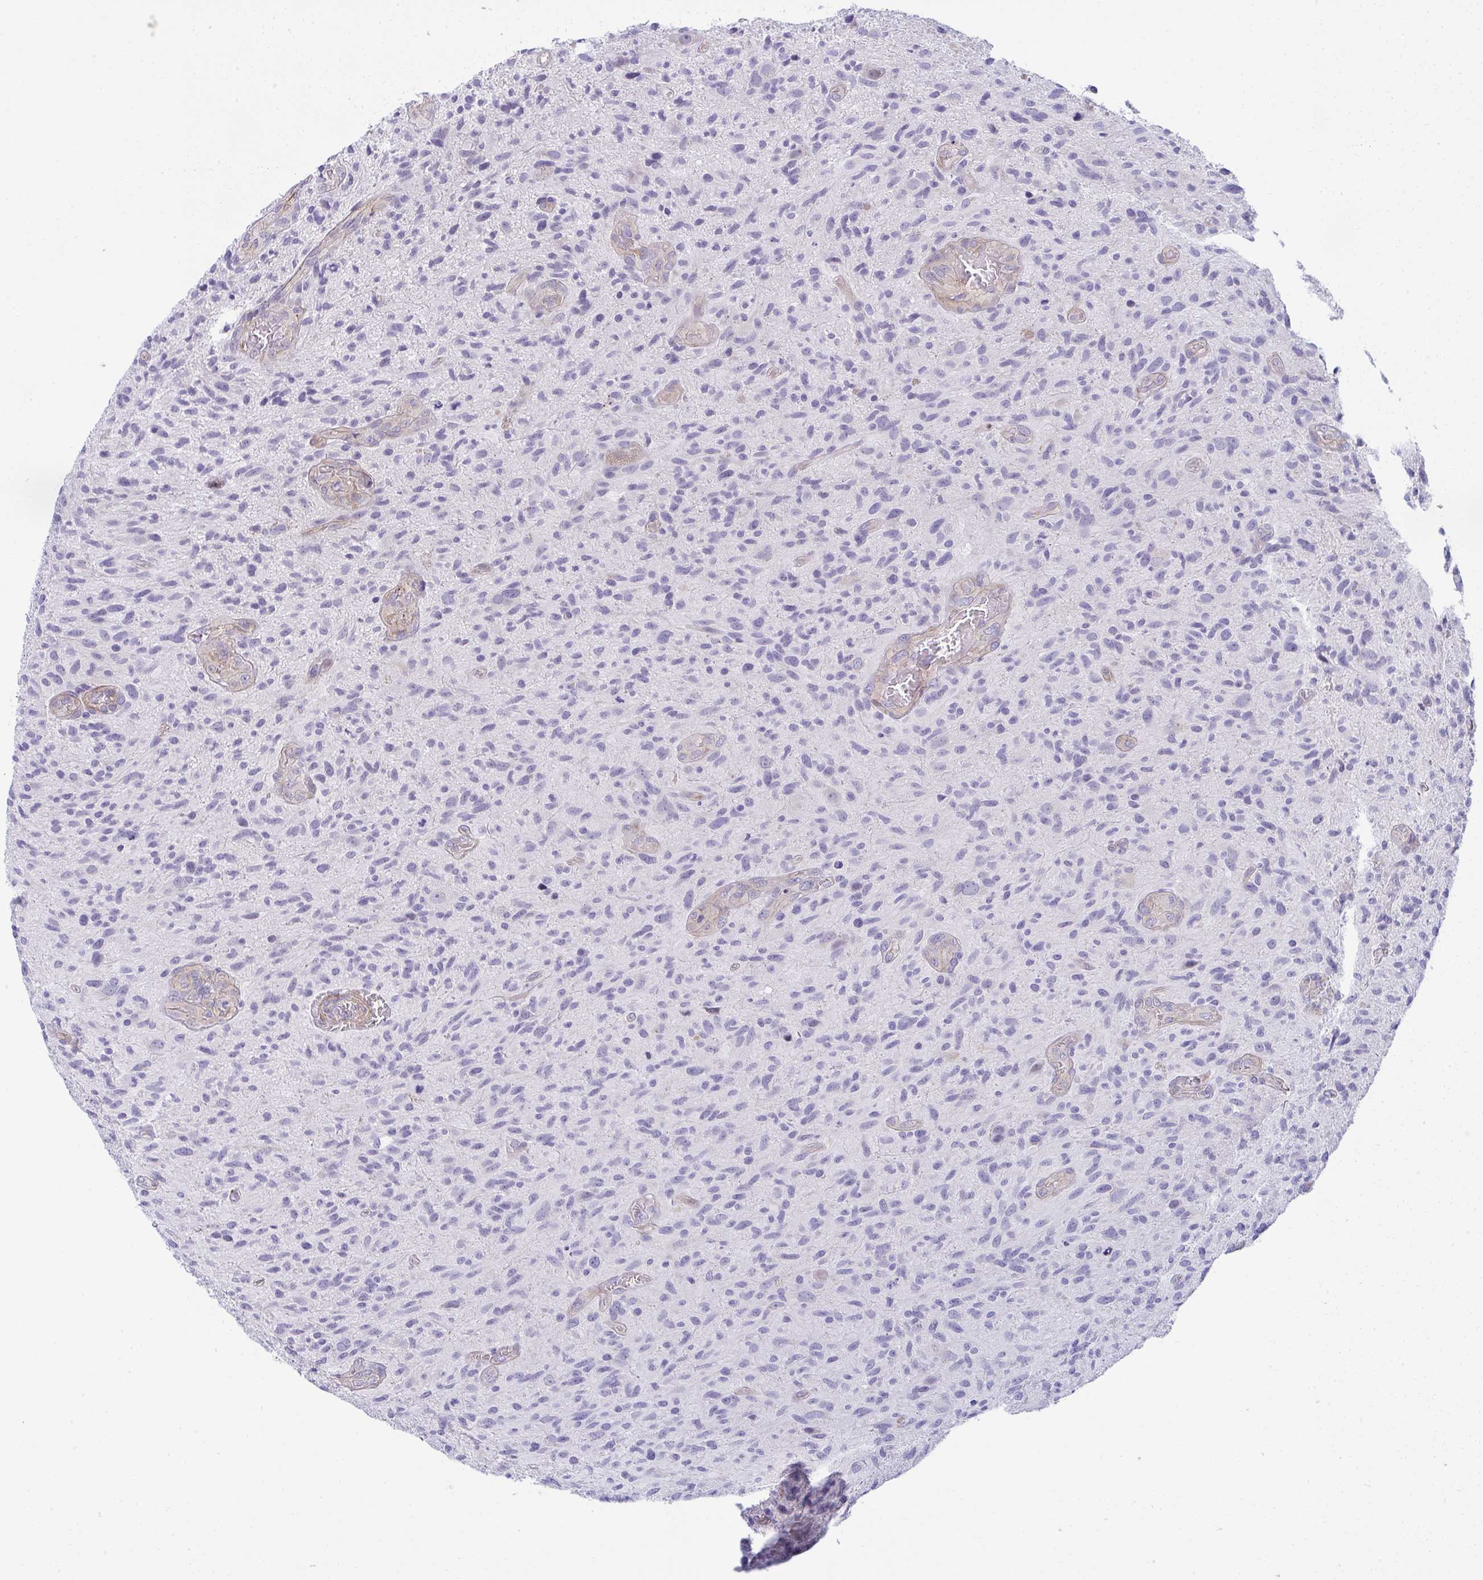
{"staining": {"intensity": "negative", "quantity": "none", "location": "none"}, "tissue": "glioma", "cell_type": "Tumor cells", "image_type": "cancer", "snomed": [{"axis": "morphology", "description": "Glioma, malignant, High grade"}, {"axis": "topography", "description": "Brain"}], "caption": "Immunohistochemistry of human malignant glioma (high-grade) displays no positivity in tumor cells.", "gene": "MYL12A", "patient": {"sex": "male", "age": 75}}